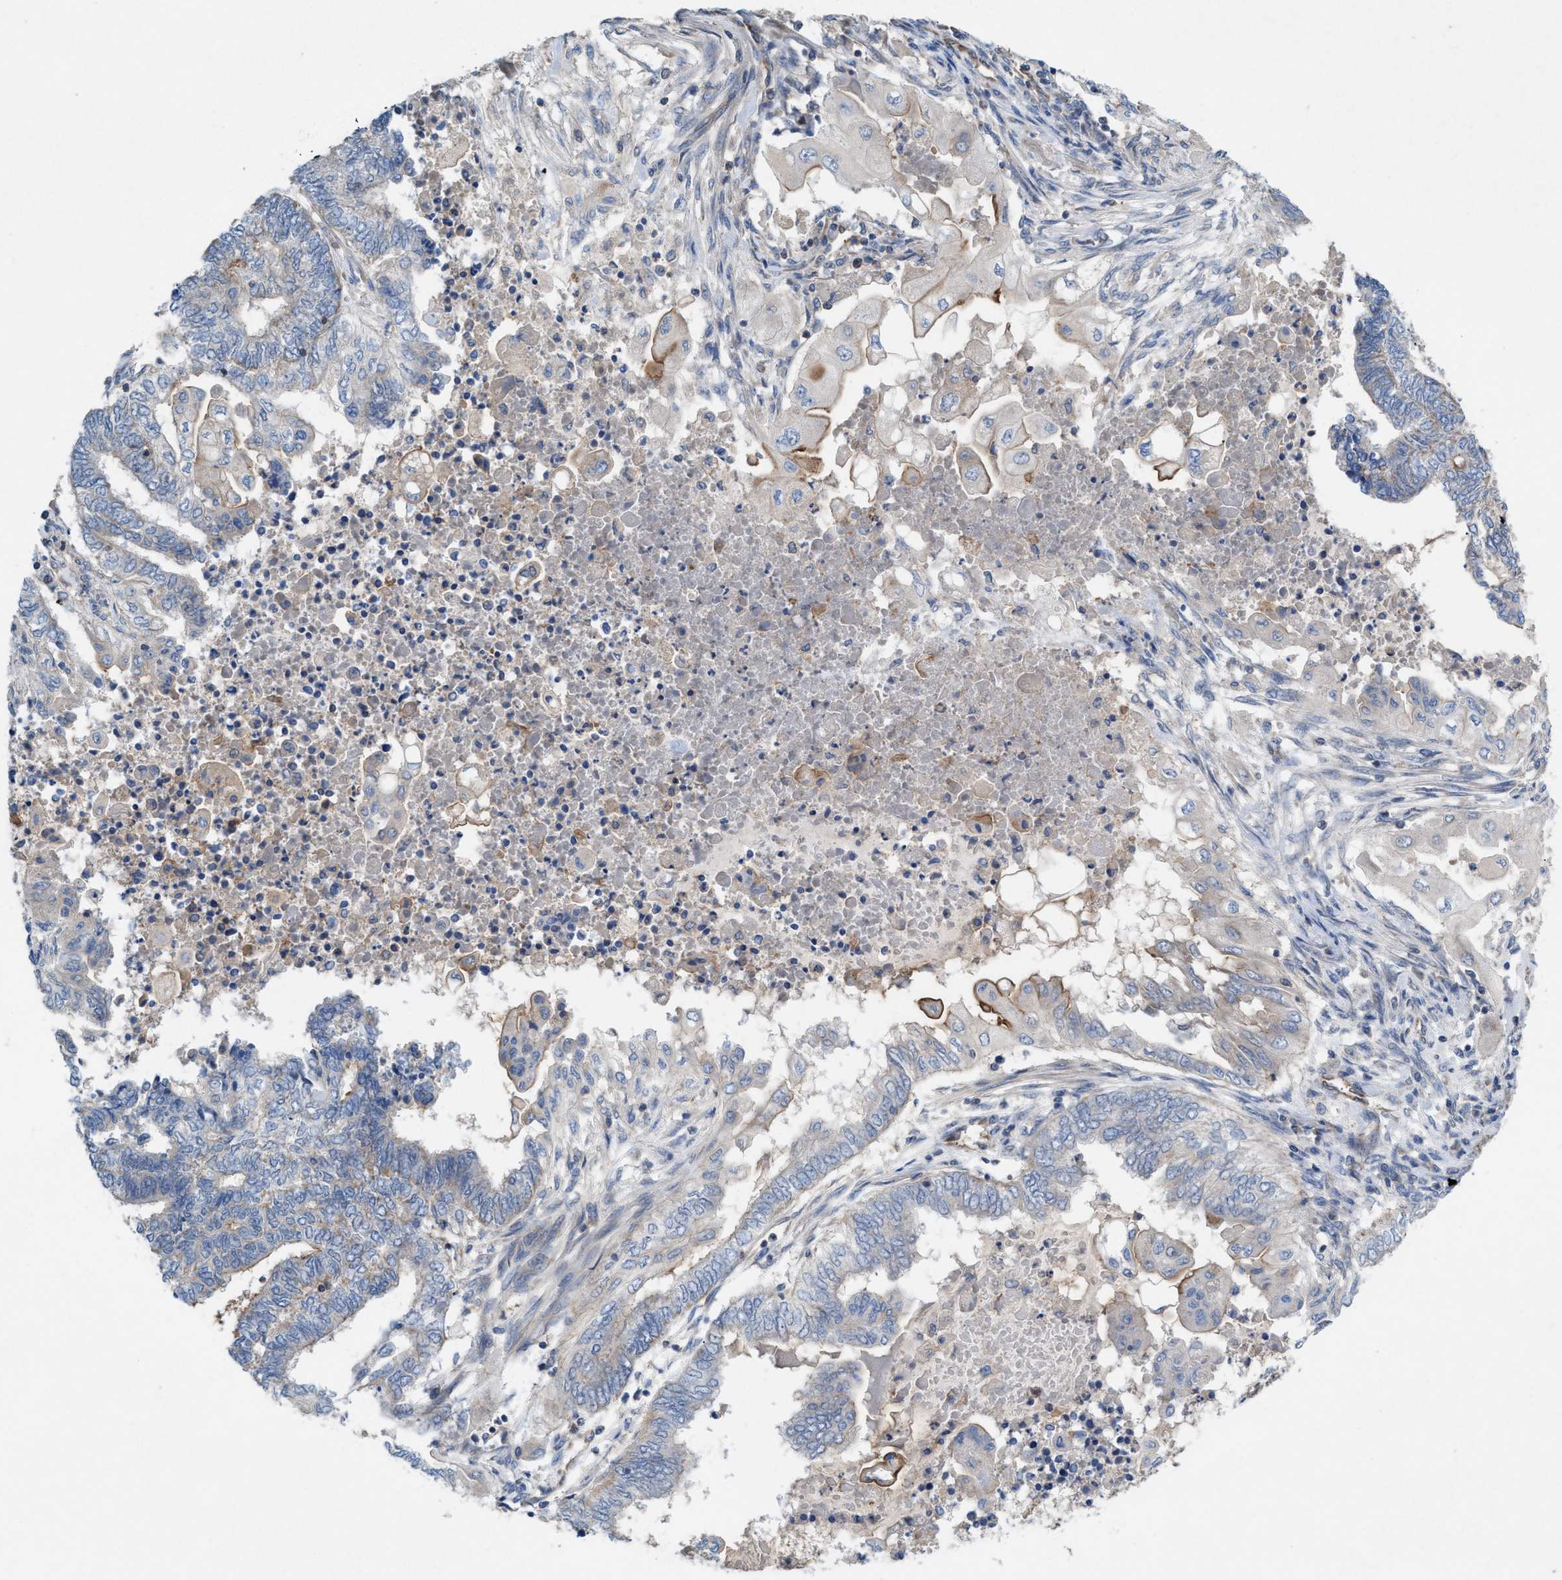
{"staining": {"intensity": "moderate", "quantity": "<25%", "location": "cytoplasmic/membranous"}, "tissue": "endometrial cancer", "cell_type": "Tumor cells", "image_type": "cancer", "snomed": [{"axis": "morphology", "description": "Adenocarcinoma, NOS"}, {"axis": "topography", "description": "Uterus"}, {"axis": "topography", "description": "Endometrium"}], "caption": "Immunohistochemistry (IHC) of human endometrial cancer (adenocarcinoma) shows low levels of moderate cytoplasmic/membranous positivity in about <25% of tumor cells.", "gene": "MRM1", "patient": {"sex": "female", "age": 70}}